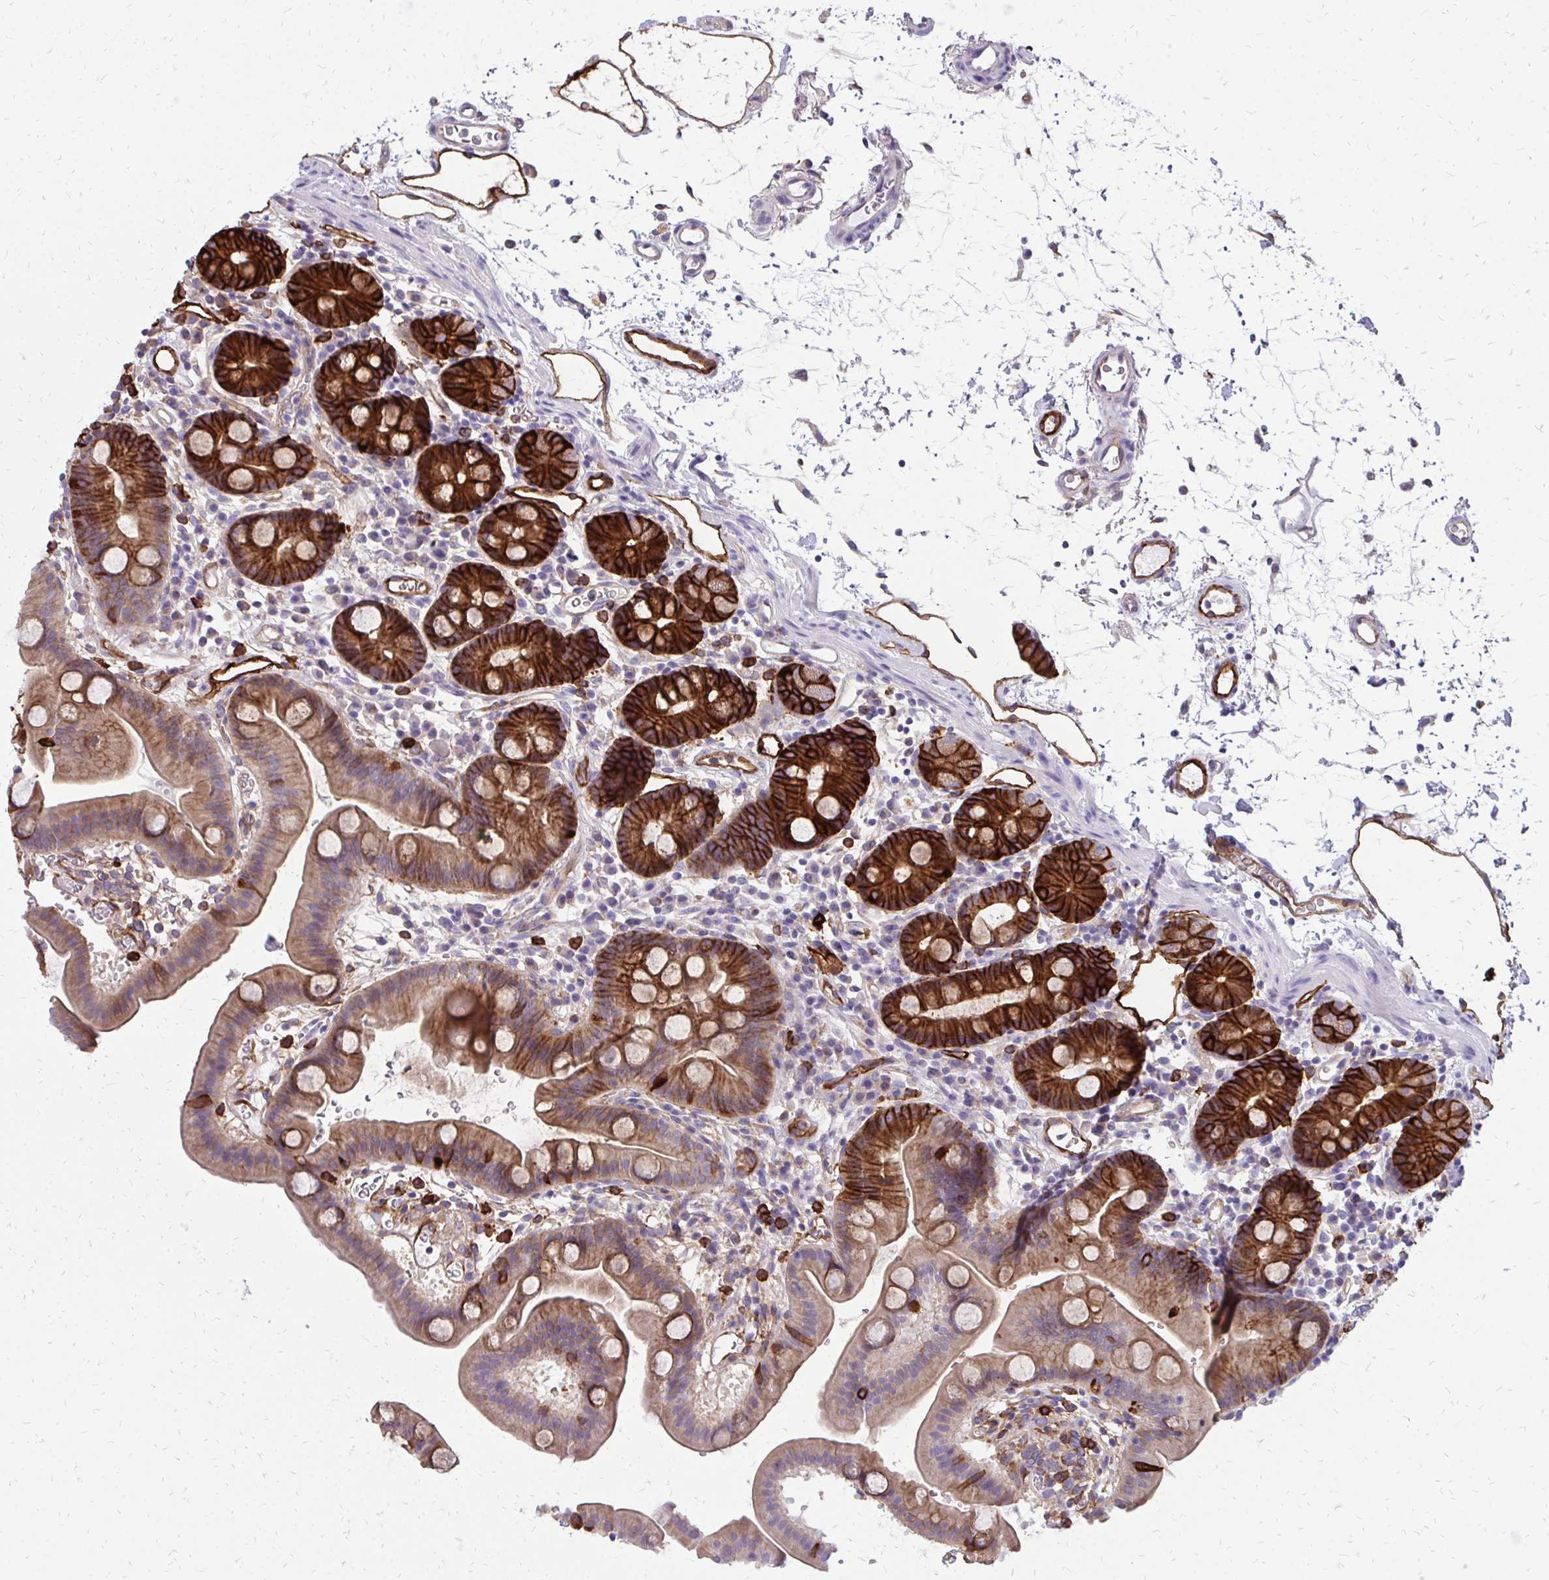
{"staining": {"intensity": "strong", "quantity": "25%-75%", "location": "cytoplasmic/membranous"}, "tissue": "duodenum", "cell_type": "Glandular cells", "image_type": "normal", "snomed": [{"axis": "morphology", "description": "Normal tissue, NOS"}, {"axis": "topography", "description": "Duodenum"}], "caption": "Immunohistochemical staining of normal human duodenum demonstrates strong cytoplasmic/membranous protein positivity in approximately 25%-75% of glandular cells.", "gene": "MARCKSL1", "patient": {"sex": "male", "age": 59}}